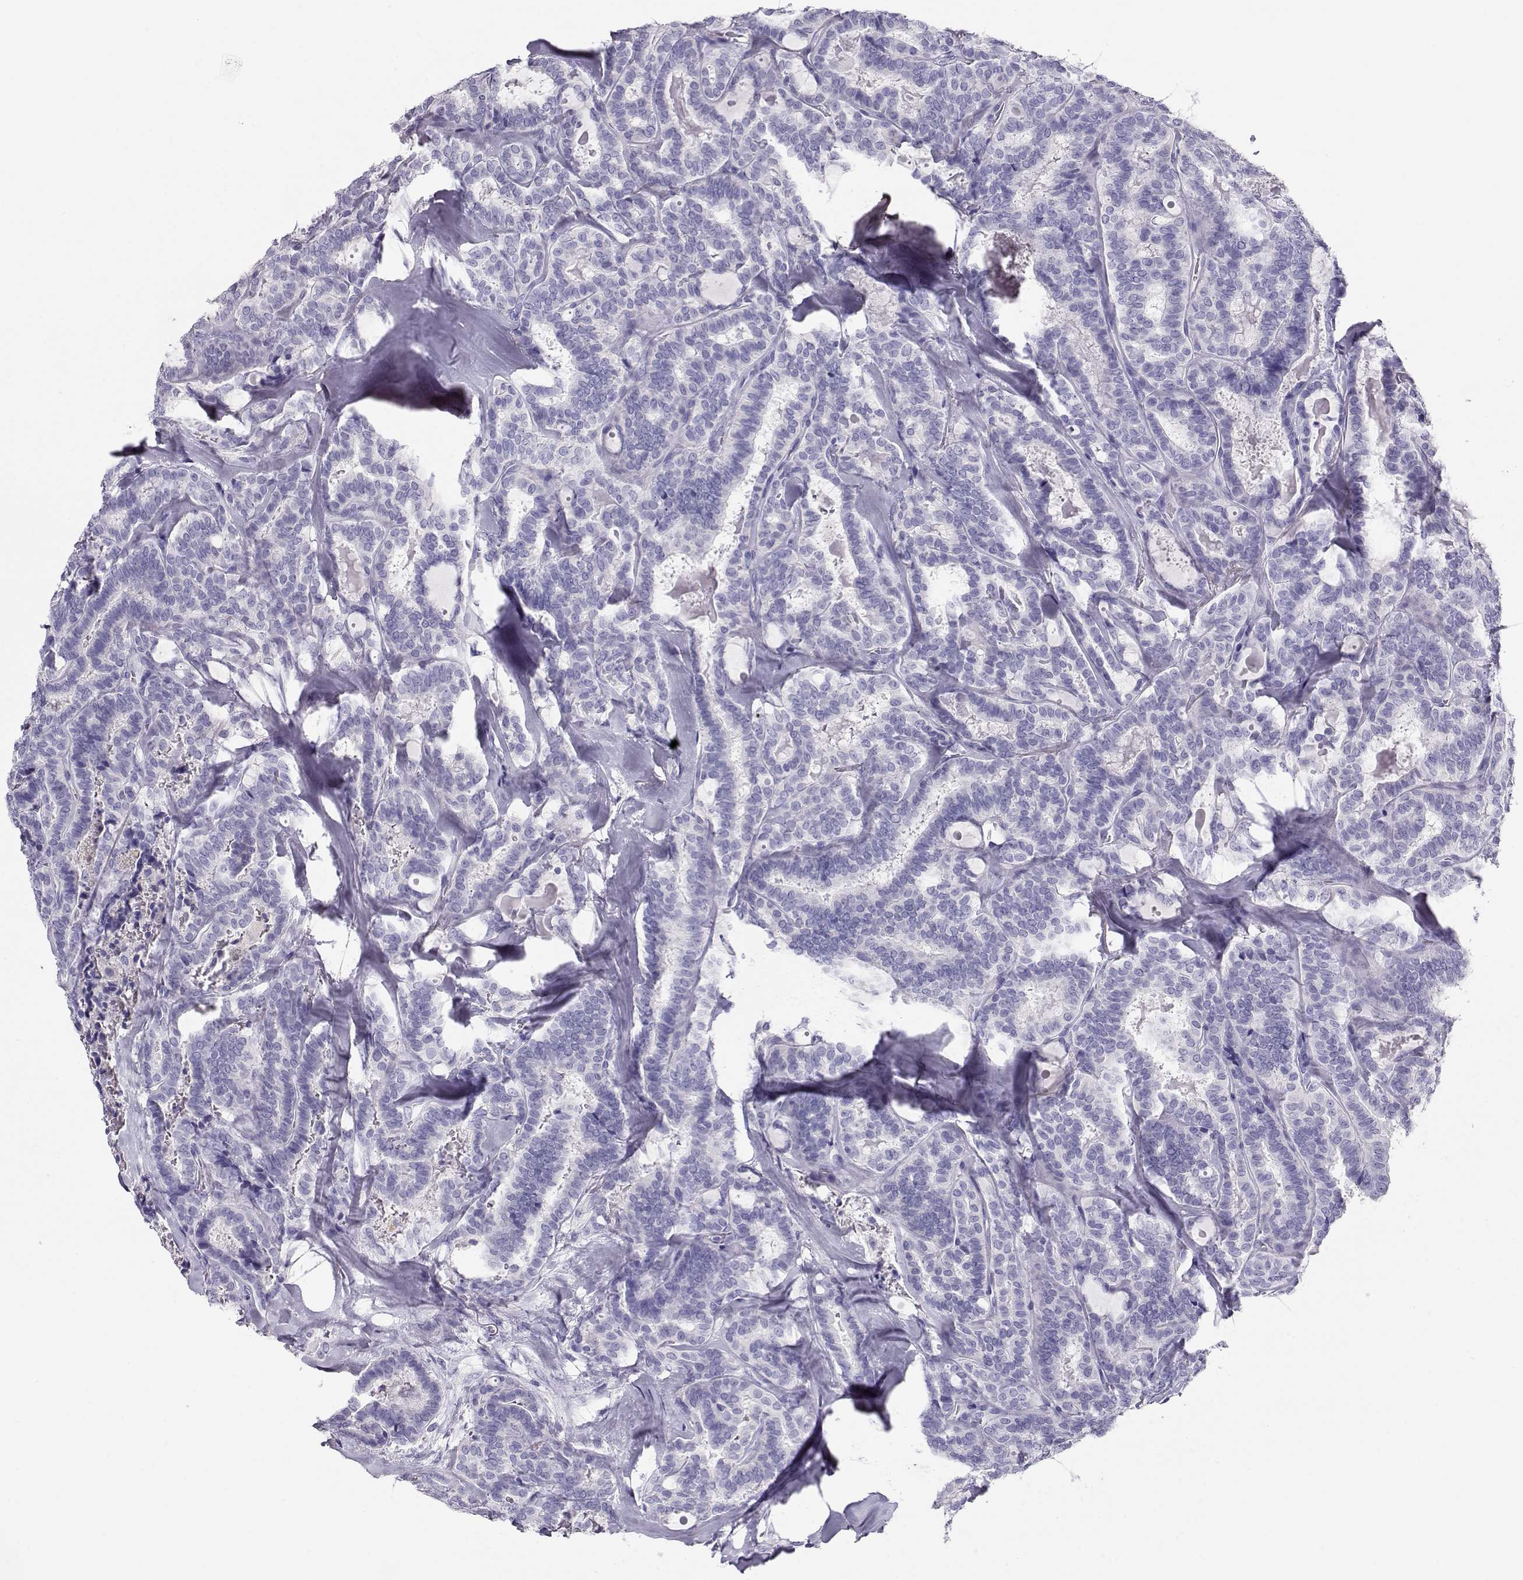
{"staining": {"intensity": "negative", "quantity": "none", "location": "none"}, "tissue": "thyroid cancer", "cell_type": "Tumor cells", "image_type": "cancer", "snomed": [{"axis": "morphology", "description": "Papillary adenocarcinoma, NOS"}, {"axis": "topography", "description": "Thyroid gland"}], "caption": "Papillary adenocarcinoma (thyroid) was stained to show a protein in brown. There is no significant staining in tumor cells. The staining is performed using DAB brown chromogen with nuclei counter-stained in using hematoxylin.", "gene": "CRX", "patient": {"sex": "female", "age": 39}}